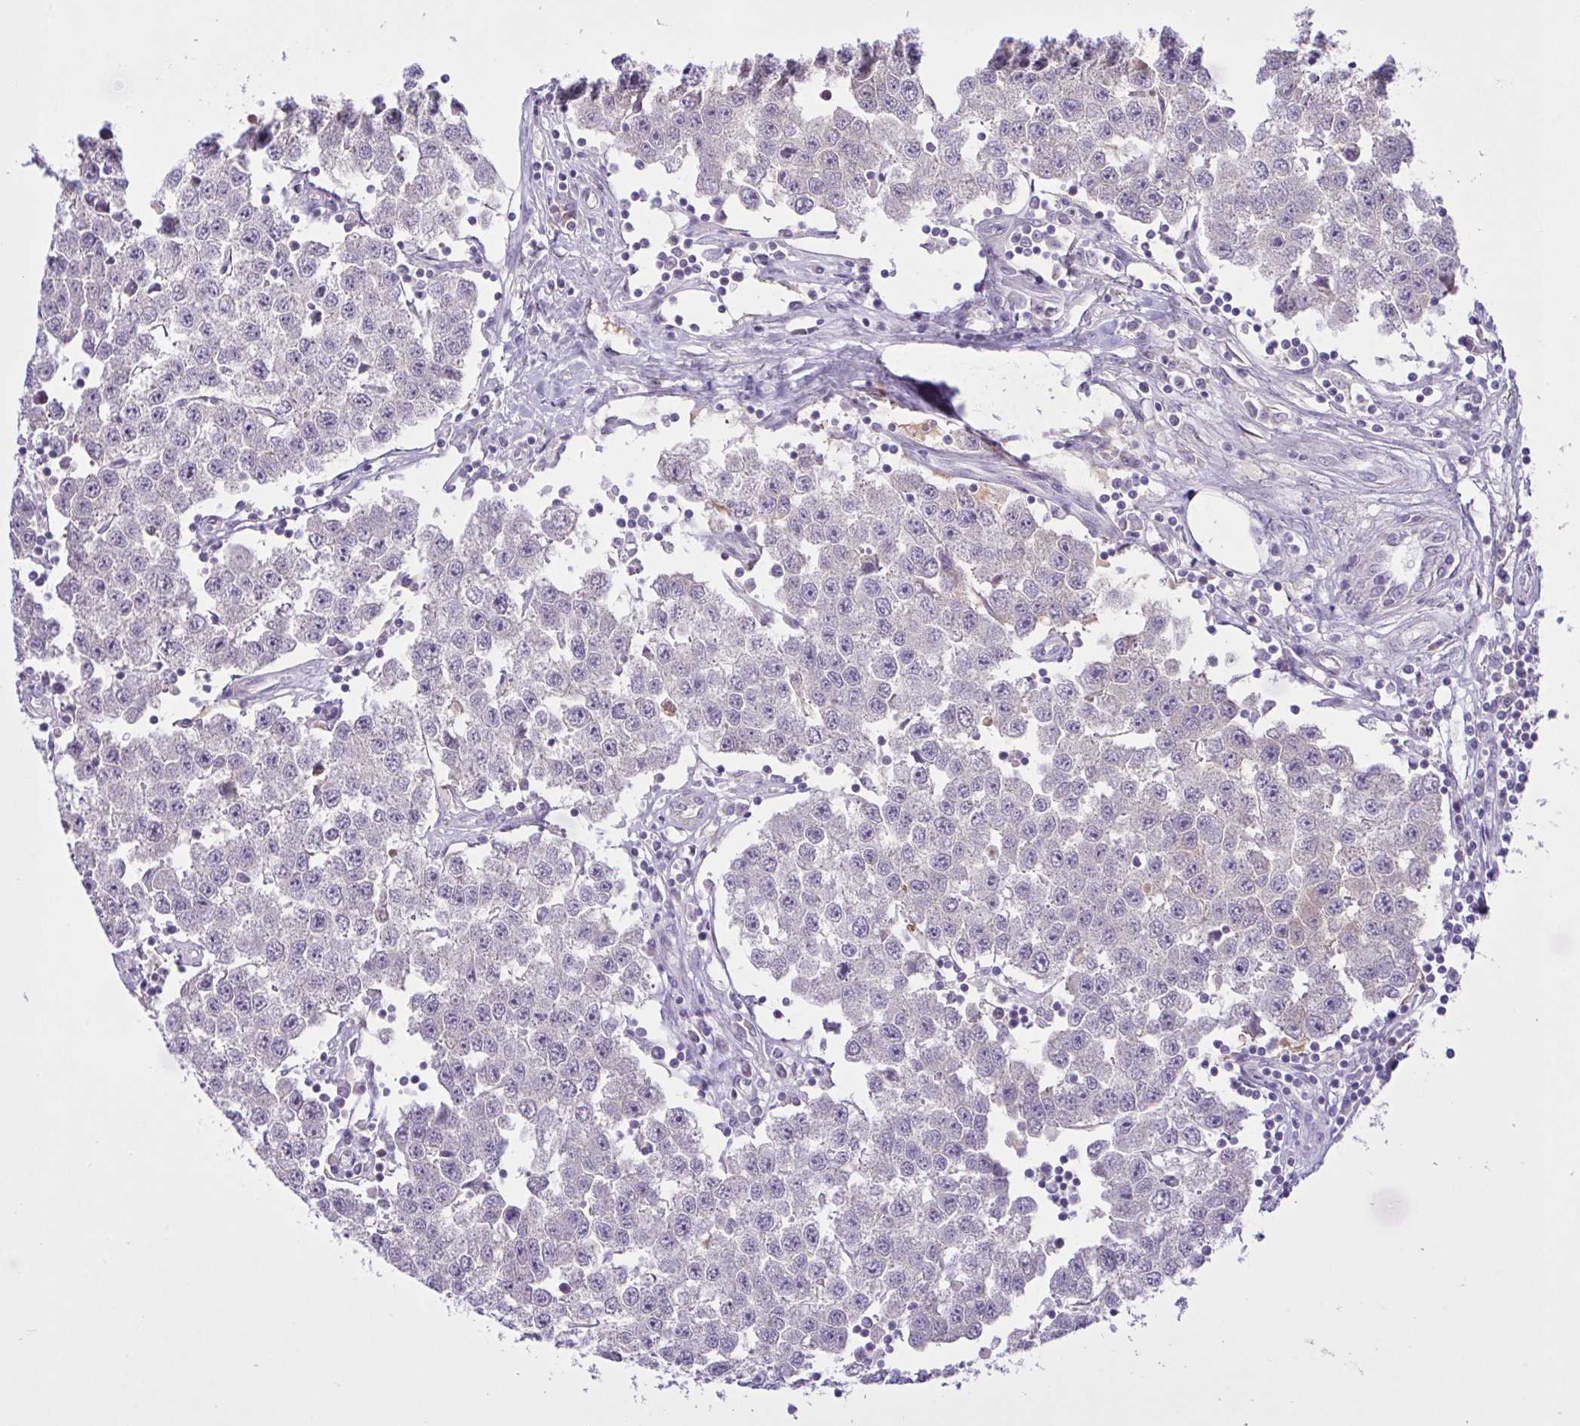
{"staining": {"intensity": "negative", "quantity": "none", "location": "none"}, "tissue": "testis cancer", "cell_type": "Tumor cells", "image_type": "cancer", "snomed": [{"axis": "morphology", "description": "Seminoma, NOS"}, {"axis": "topography", "description": "Testis"}], "caption": "Human testis cancer stained for a protein using IHC exhibits no expression in tumor cells.", "gene": "SYNPO2L", "patient": {"sex": "male", "age": 34}}